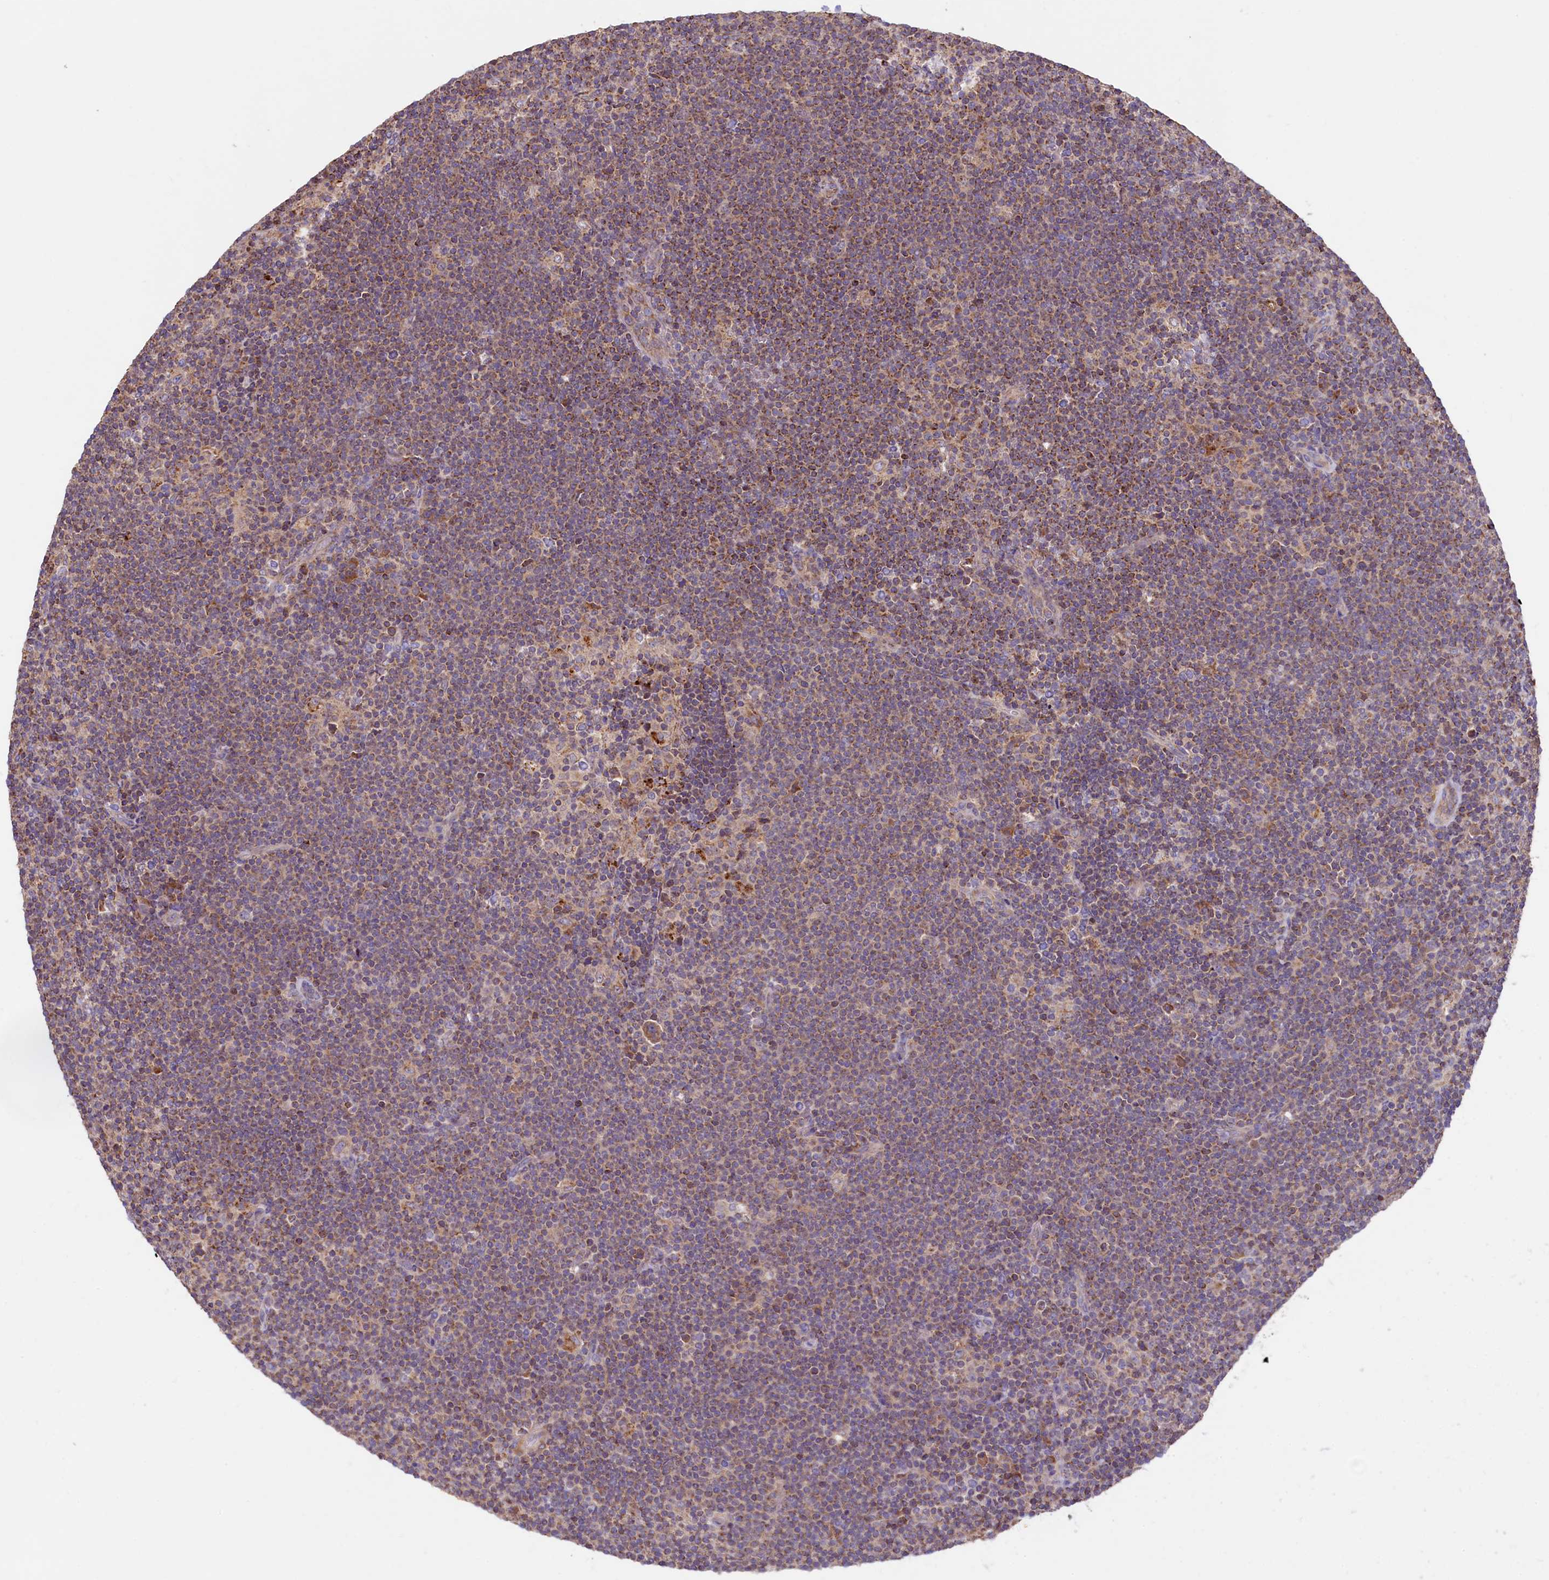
{"staining": {"intensity": "weak", "quantity": "25%-75%", "location": "cytoplasmic/membranous"}, "tissue": "lymphoma", "cell_type": "Tumor cells", "image_type": "cancer", "snomed": [{"axis": "morphology", "description": "Hodgkin's disease, NOS"}, {"axis": "topography", "description": "Lymph node"}], "caption": "Immunohistochemistry staining of Hodgkin's disease, which shows low levels of weak cytoplasmic/membranous staining in about 25%-75% of tumor cells indicating weak cytoplasmic/membranous protein staining. The staining was performed using DAB (brown) for protein detection and nuclei were counterstained in hematoxylin (blue).", "gene": "CIAO3", "patient": {"sex": "female", "age": 57}}